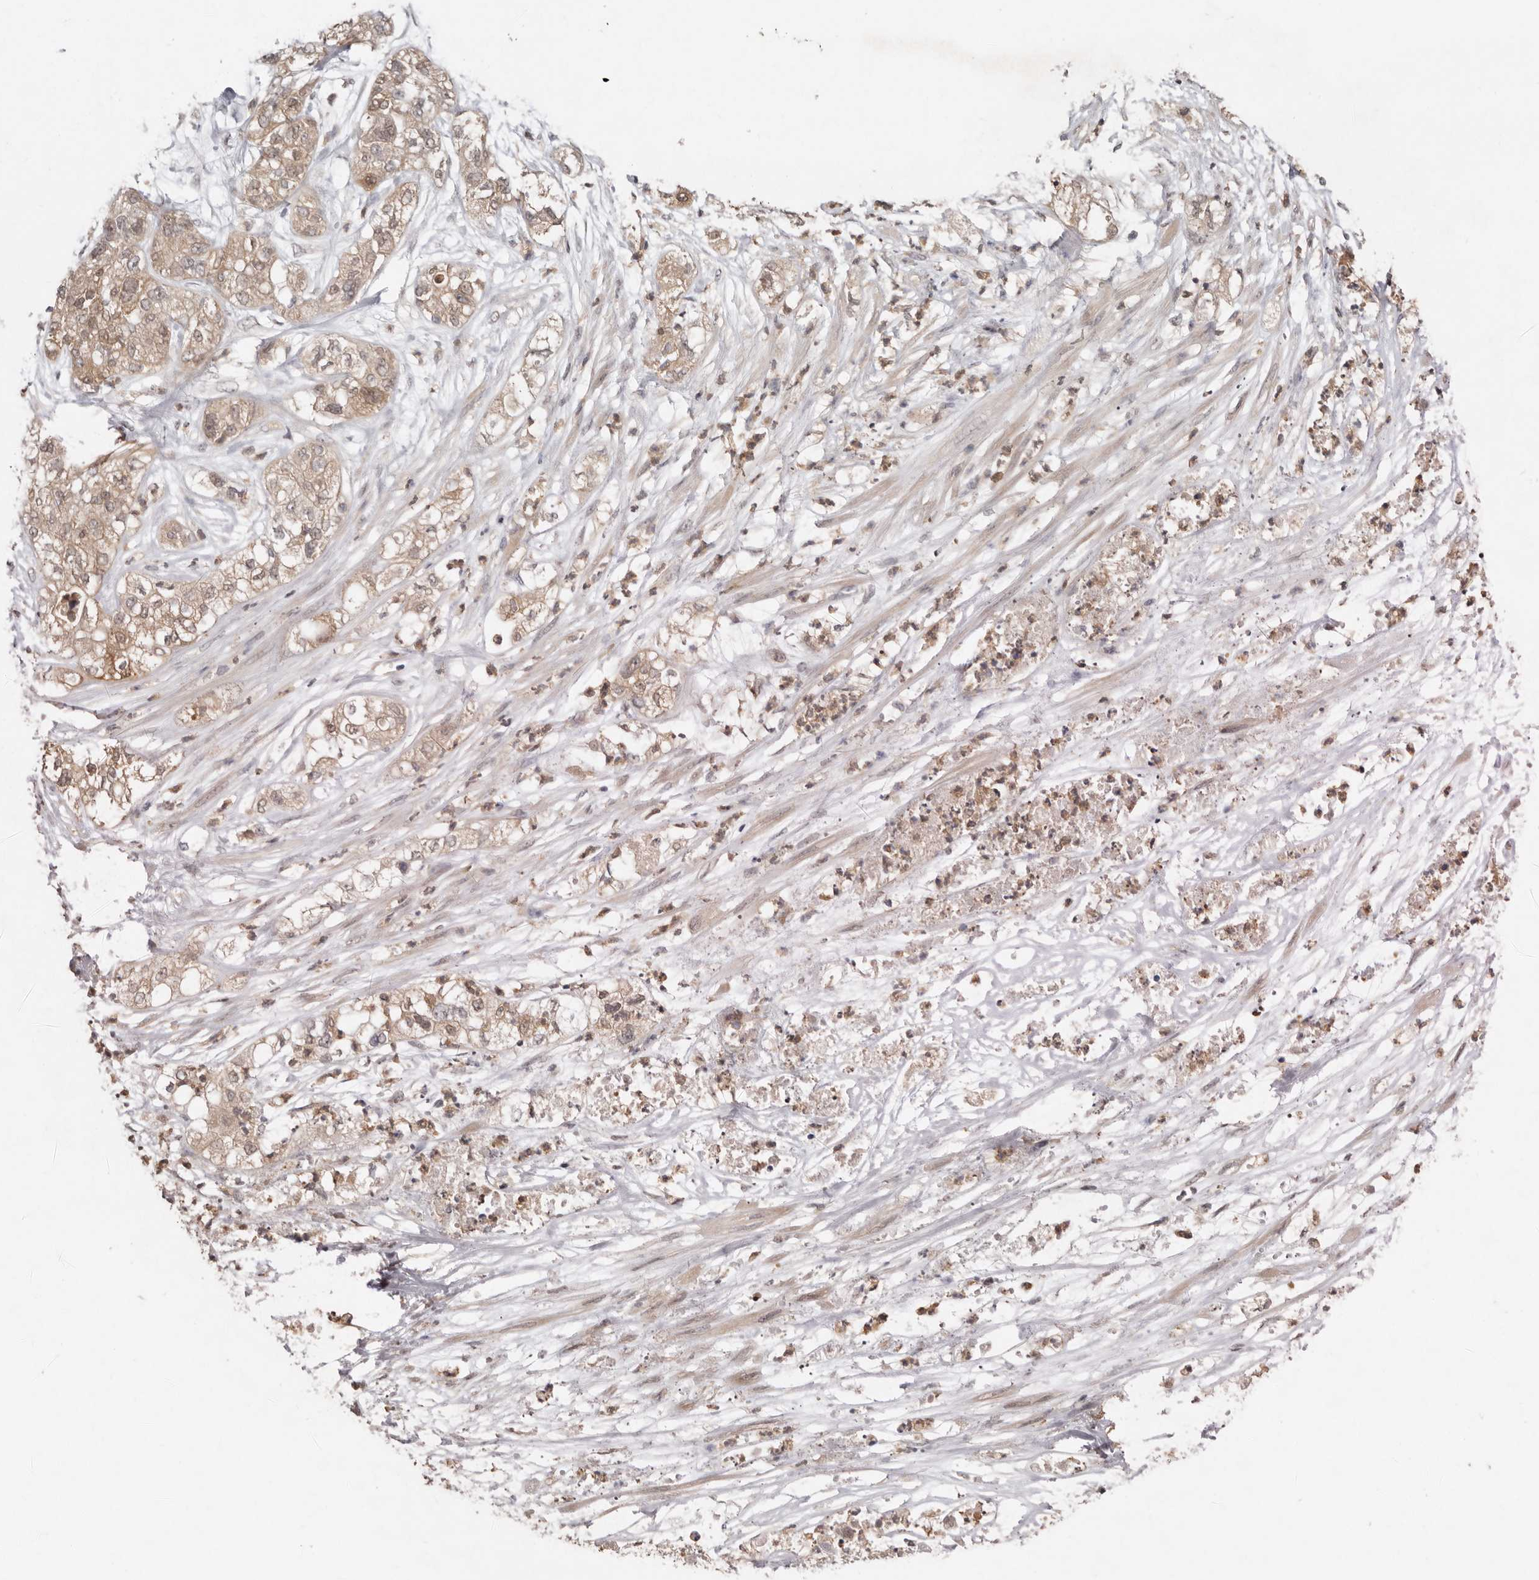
{"staining": {"intensity": "weak", "quantity": ">75%", "location": "cytoplasmic/membranous"}, "tissue": "pancreatic cancer", "cell_type": "Tumor cells", "image_type": "cancer", "snomed": [{"axis": "morphology", "description": "Adenocarcinoma, NOS"}, {"axis": "topography", "description": "Pancreas"}], "caption": "Weak cytoplasmic/membranous expression for a protein is identified in approximately >75% of tumor cells of pancreatic adenocarcinoma using immunohistochemistry (IHC).", "gene": "SULT1E1", "patient": {"sex": "female", "age": 78}}